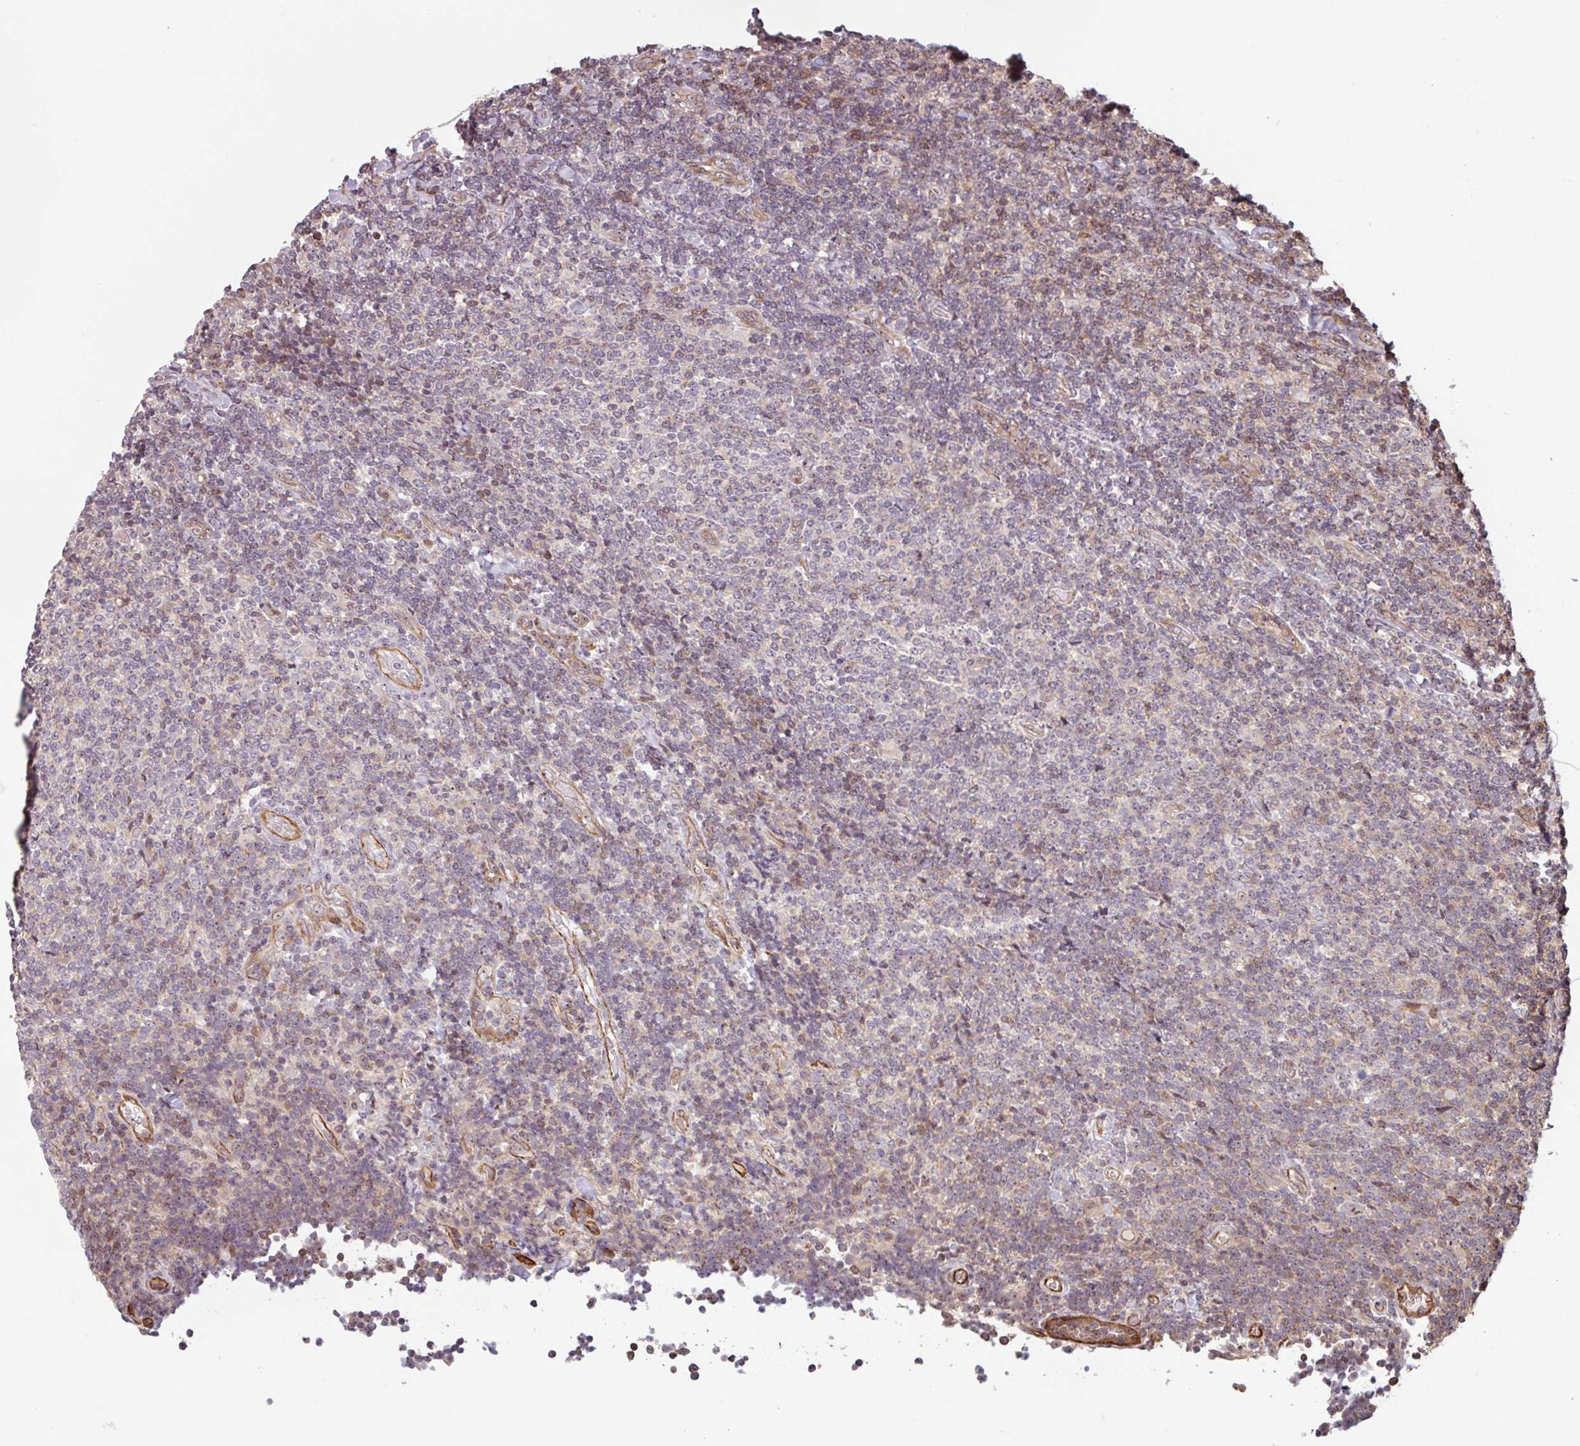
{"staining": {"intensity": "weak", "quantity": "25%-75%", "location": "cytoplasmic/membranous"}, "tissue": "lymphoma", "cell_type": "Tumor cells", "image_type": "cancer", "snomed": [{"axis": "morphology", "description": "Malignant lymphoma, non-Hodgkin's type, Low grade"}, {"axis": "topography", "description": "Lymph node"}], "caption": "DAB immunohistochemical staining of lymphoma demonstrates weak cytoplasmic/membranous protein staining in about 25%-75% of tumor cells.", "gene": "ZNF689", "patient": {"sex": "male", "age": 52}}